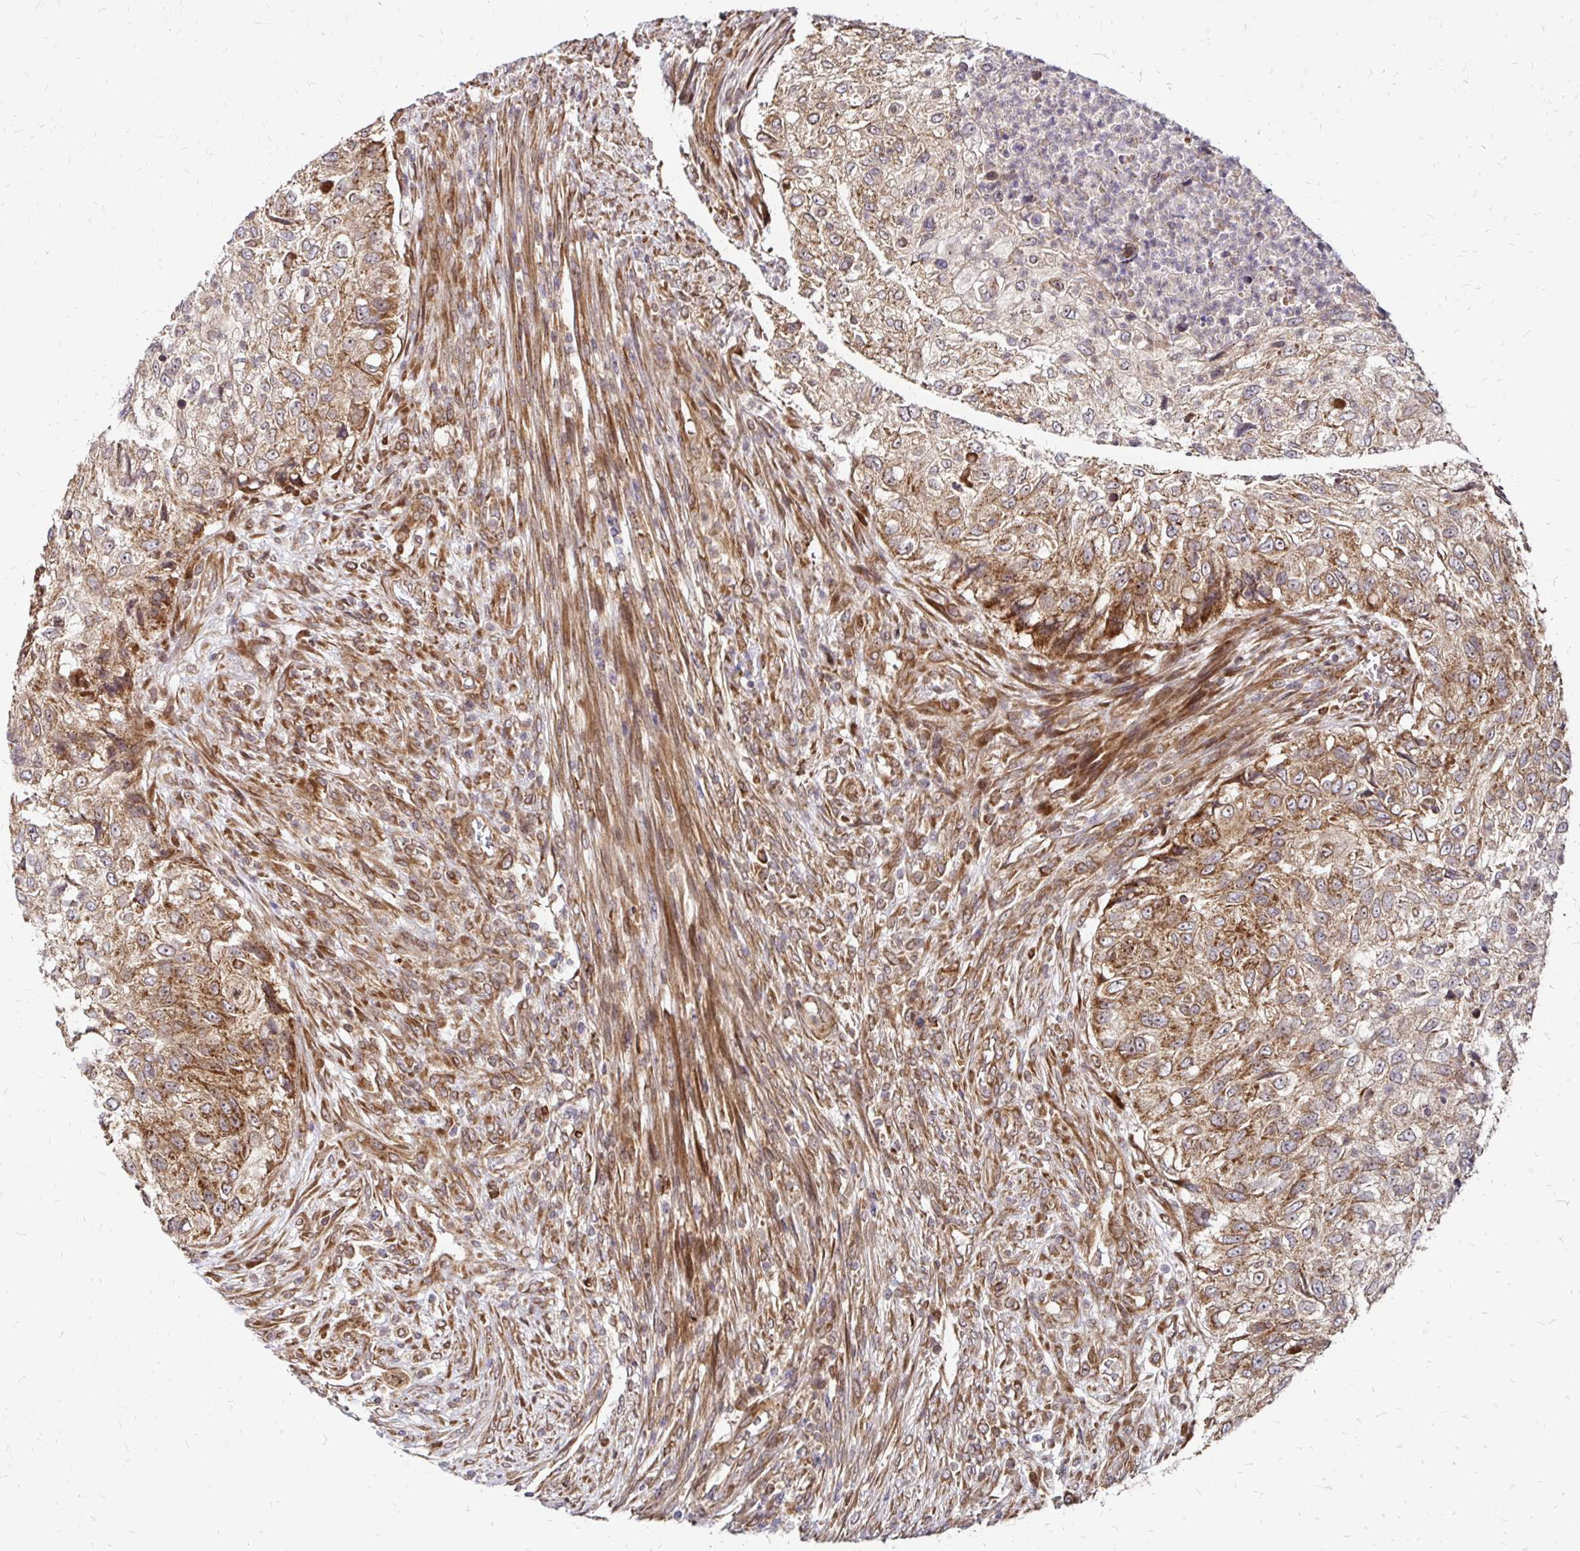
{"staining": {"intensity": "moderate", "quantity": ">75%", "location": "cytoplasmic/membranous"}, "tissue": "urothelial cancer", "cell_type": "Tumor cells", "image_type": "cancer", "snomed": [{"axis": "morphology", "description": "Urothelial carcinoma, High grade"}, {"axis": "topography", "description": "Urinary bladder"}], "caption": "Immunohistochemistry (IHC) (DAB) staining of human urothelial carcinoma (high-grade) exhibits moderate cytoplasmic/membranous protein expression in about >75% of tumor cells. (DAB (3,3'-diaminobenzidine) IHC, brown staining for protein, blue staining for nuclei).", "gene": "ZW10", "patient": {"sex": "female", "age": 60}}